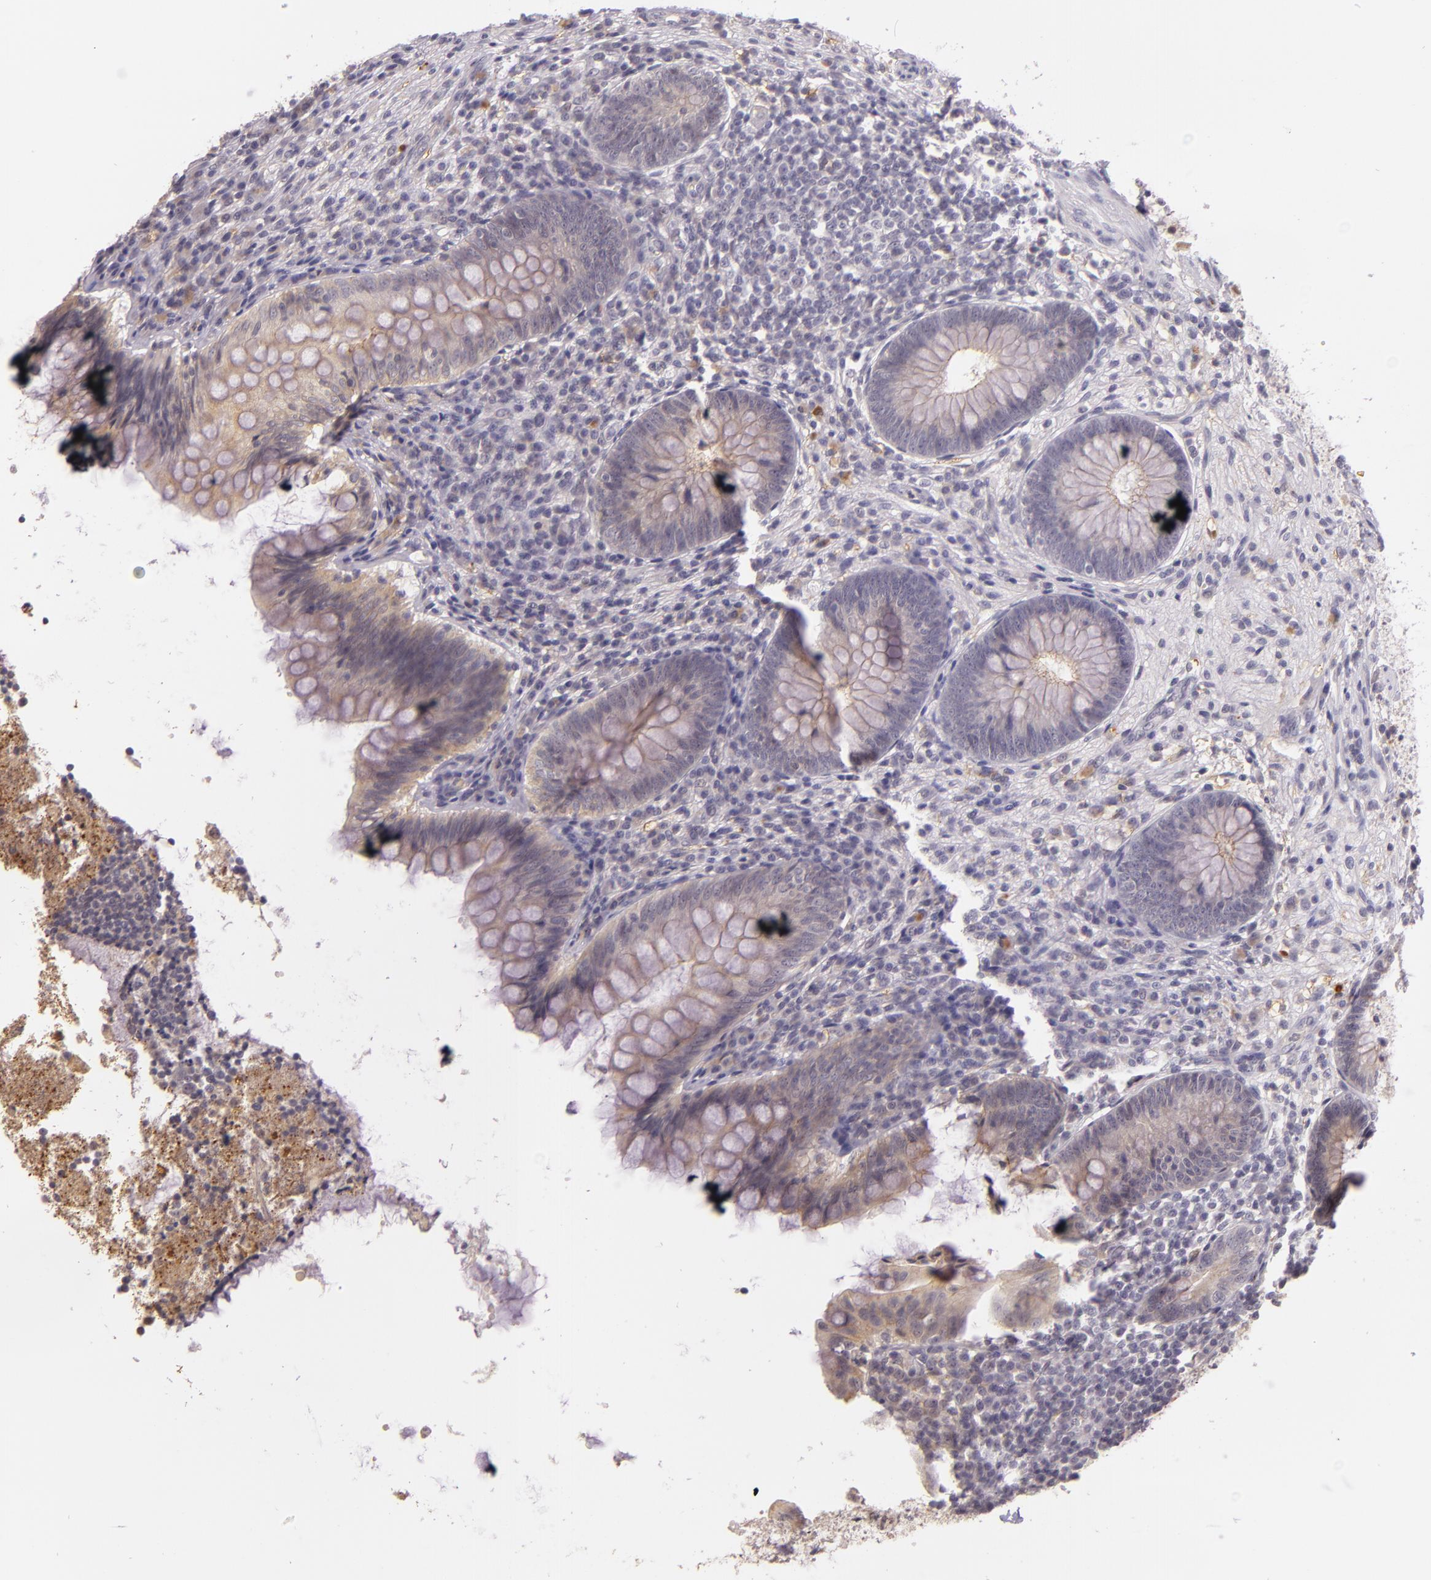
{"staining": {"intensity": "weak", "quantity": "25%-75%", "location": "cytoplasmic/membranous"}, "tissue": "appendix", "cell_type": "Glandular cells", "image_type": "normal", "snomed": [{"axis": "morphology", "description": "Normal tissue, NOS"}, {"axis": "topography", "description": "Appendix"}], "caption": "A high-resolution histopathology image shows immunohistochemistry staining of benign appendix, which exhibits weak cytoplasmic/membranous expression in about 25%-75% of glandular cells.", "gene": "ARMH4", "patient": {"sex": "female", "age": 66}}